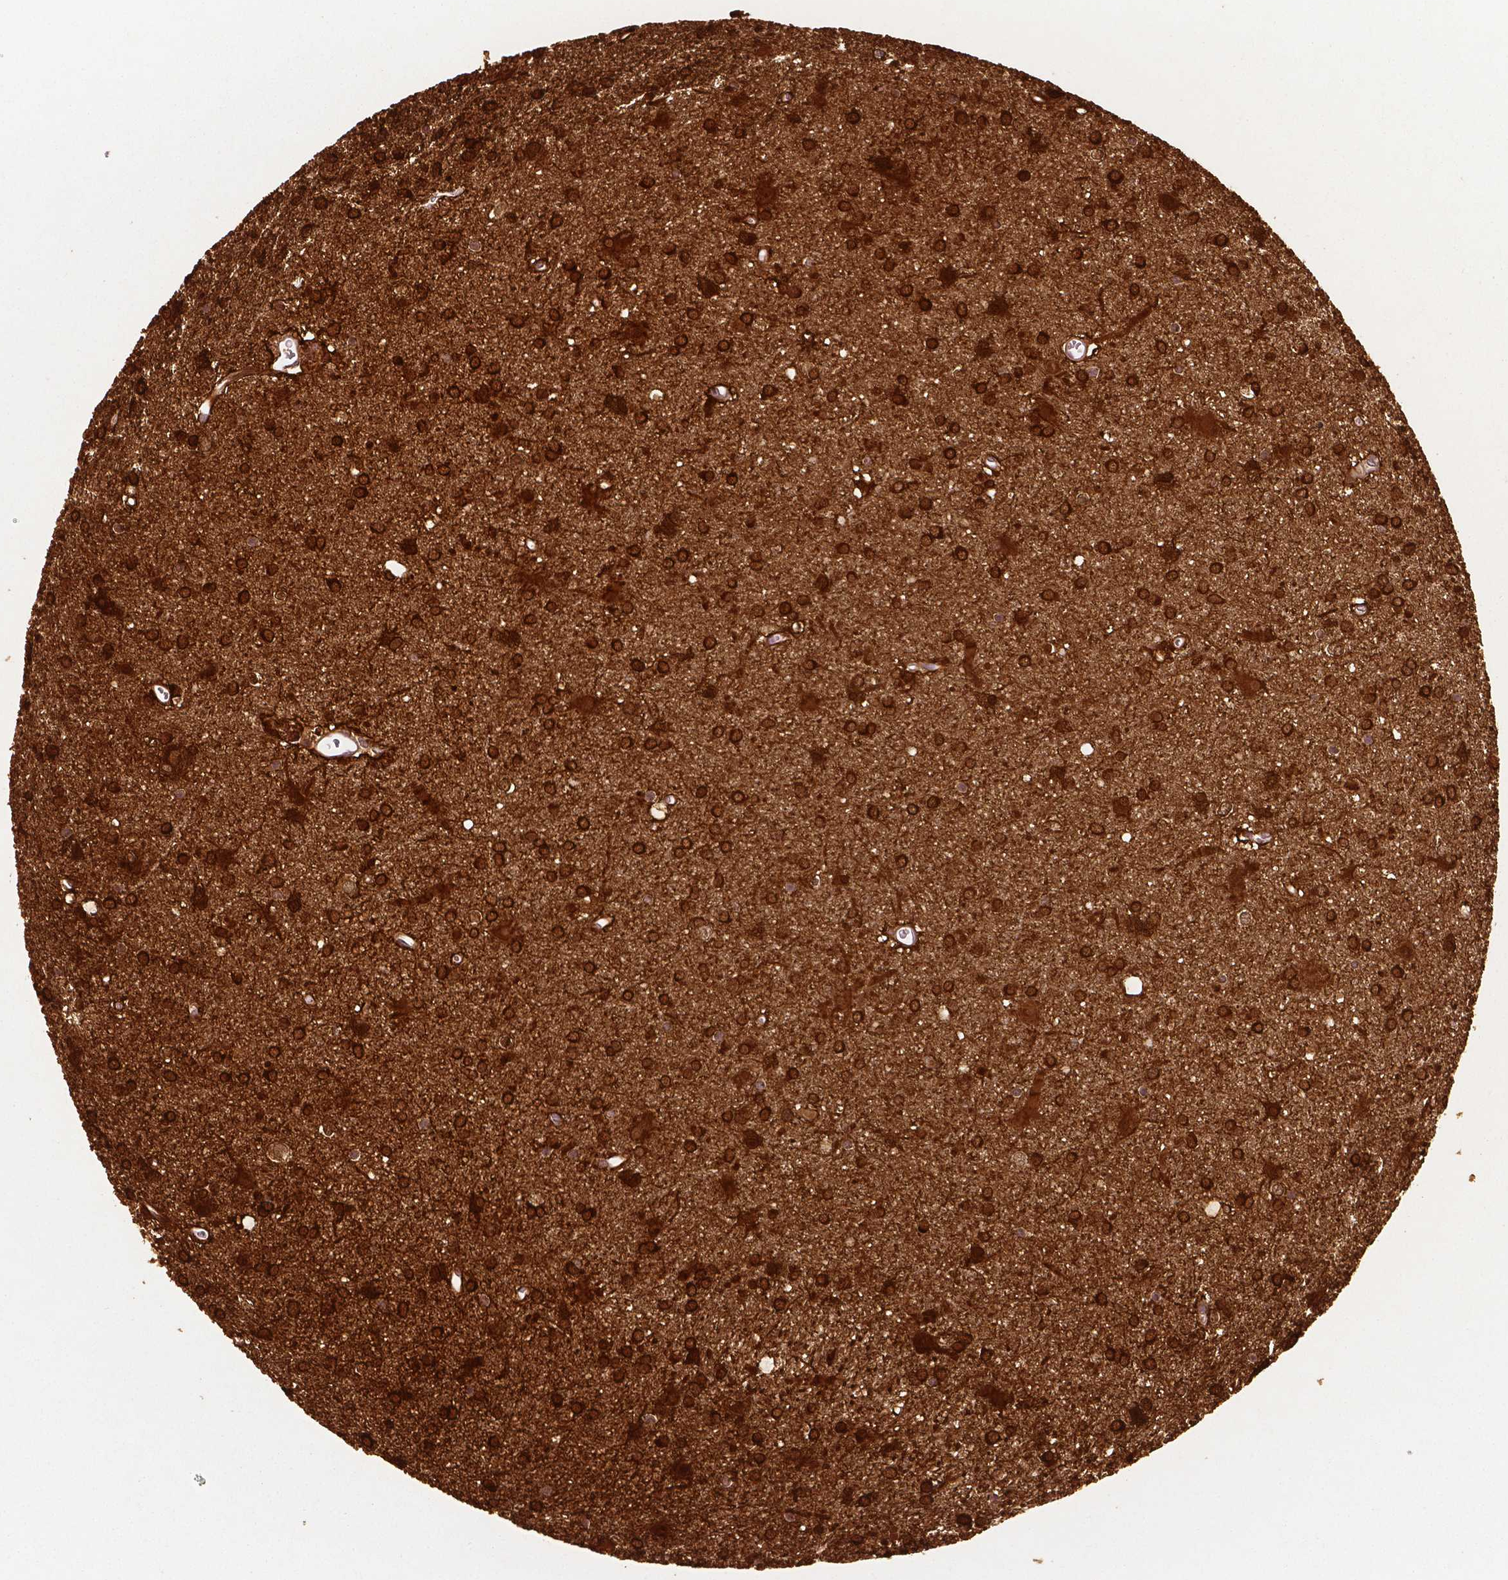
{"staining": {"intensity": "strong", "quantity": ">75%", "location": "cytoplasmic/membranous"}, "tissue": "glioma", "cell_type": "Tumor cells", "image_type": "cancer", "snomed": [{"axis": "morphology", "description": "Glioma, malignant, Low grade"}, {"axis": "topography", "description": "Brain"}], "caption": "Malignant glioma (low-grade) tissue exhibits strong cytoplasmic/membranous positivity in about >75% of tumor cells", "gene": "PHGDH", "patient": {"sex": "male", "age": 58}}